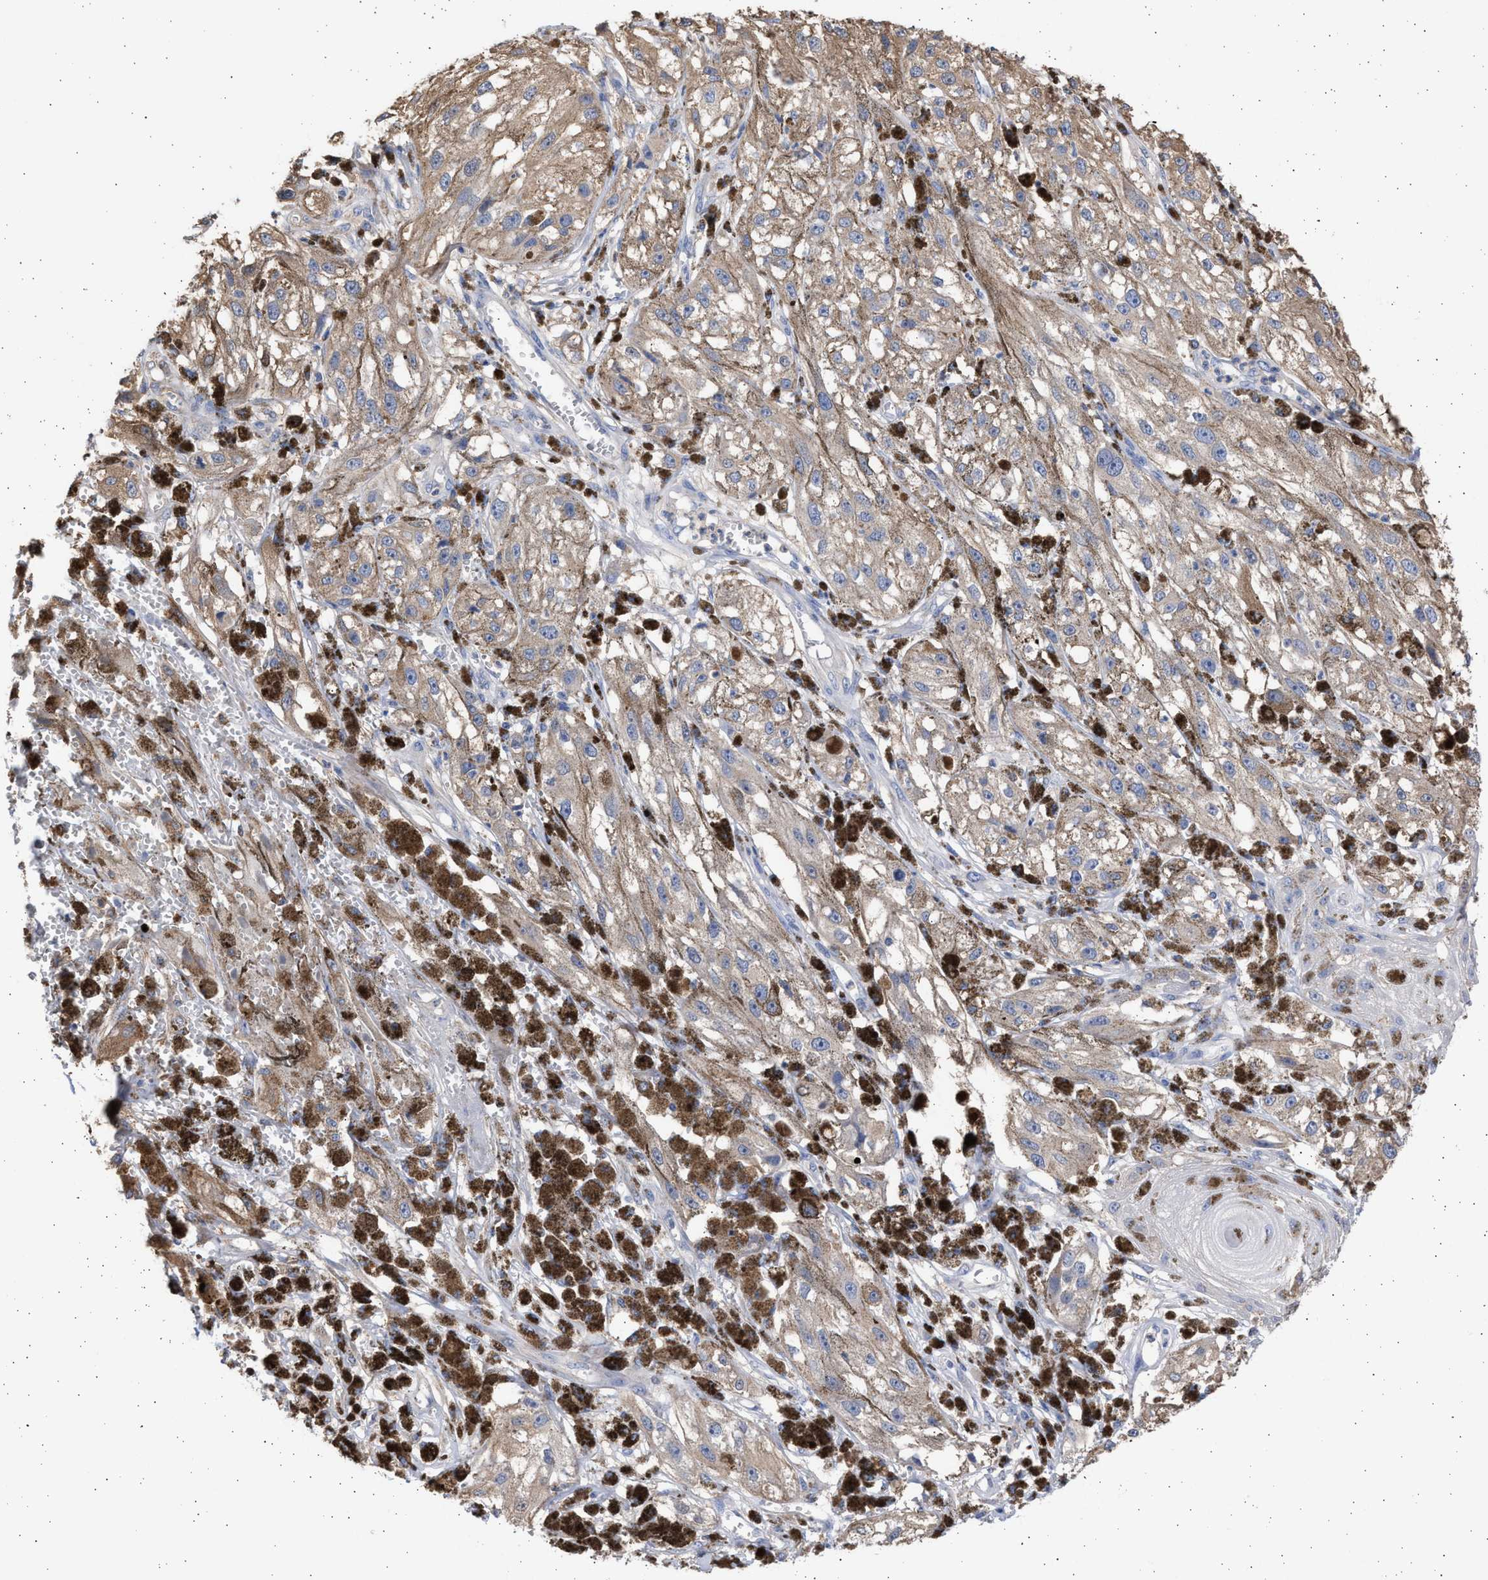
{"staining": {"intensity": "moderate", "quantity": "<25%", "location": "cytoplasmic/membranous"}, "tissue": "melanoma", "cell_type": "Tumor cells", "image_type": "cancer", "snomed": [{"axis": "morphology", "description": "Malignant melanoma, NOS"}, {"axis": "topography", "description": "Skin"}], "caption": "The immunohistochemical stain shows moderate cytoplasmic/membranous positivity in tumor cells of melanoma tissue.", "gene": "ALDOC", "patient": {"sex": "male", "age": 88}}